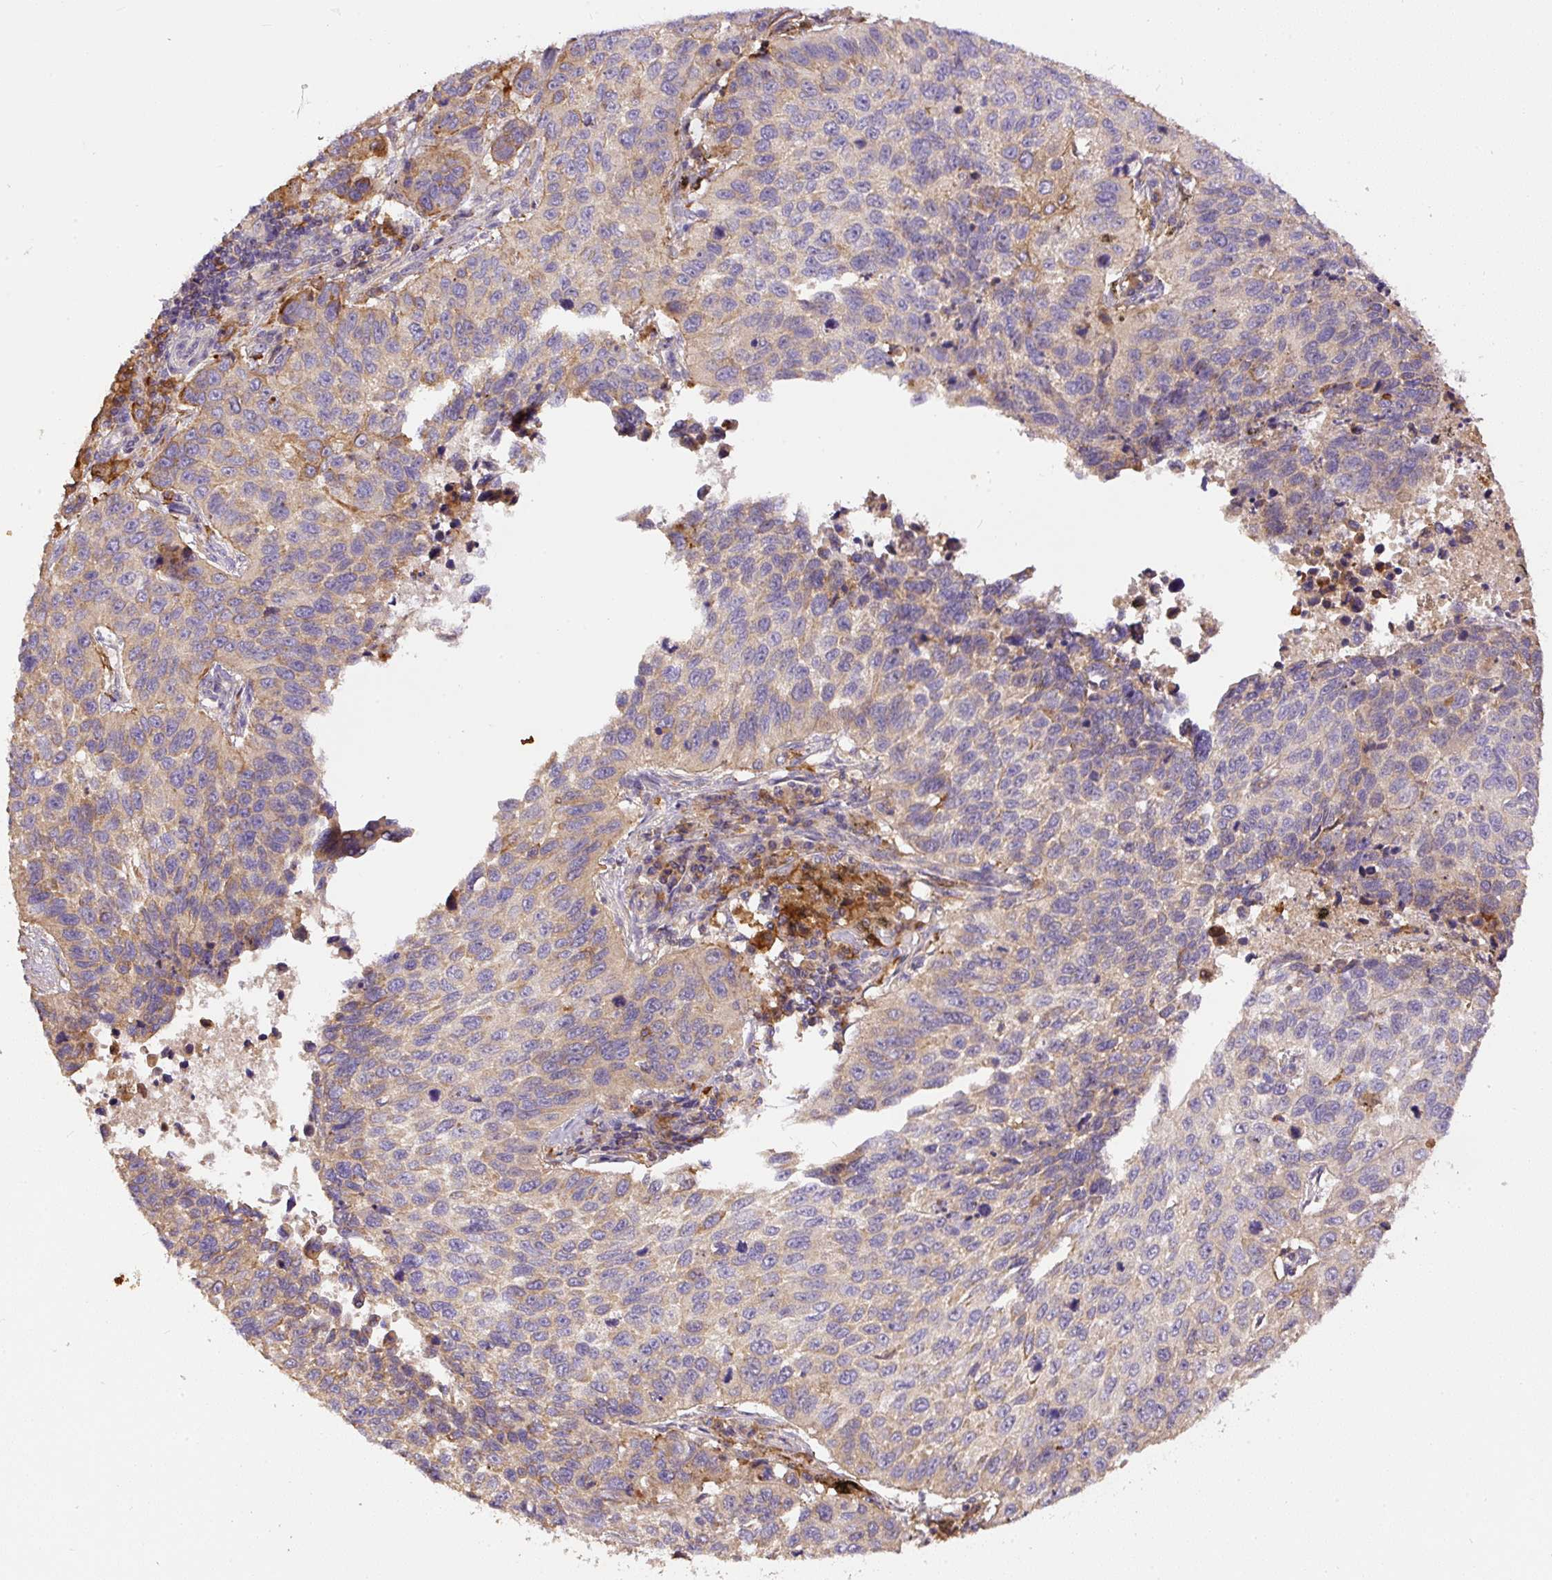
{"staining": {"intensity": "negative", "quantity": "none", "location": "none"}, "tissue": "lung cancer", "cell_type": "Tumor cells", "image_type": "cancer", "snomed": [{"axis": "morphology", "description": "Squamous cell carcinoma, NOS"}, {"axis": "topography", "description": "Lung"}], "caption": "Immunohistochemistry (IHC) of lung cancer (squamous cell carcinoma) reveals no expression in tumor cells. The staining is performed using DAB brown chromogen with nuclei counter-stained in using hematoxylin.", "gene": "DAPK1", "patient": {"sex": "male", "age": 62}}